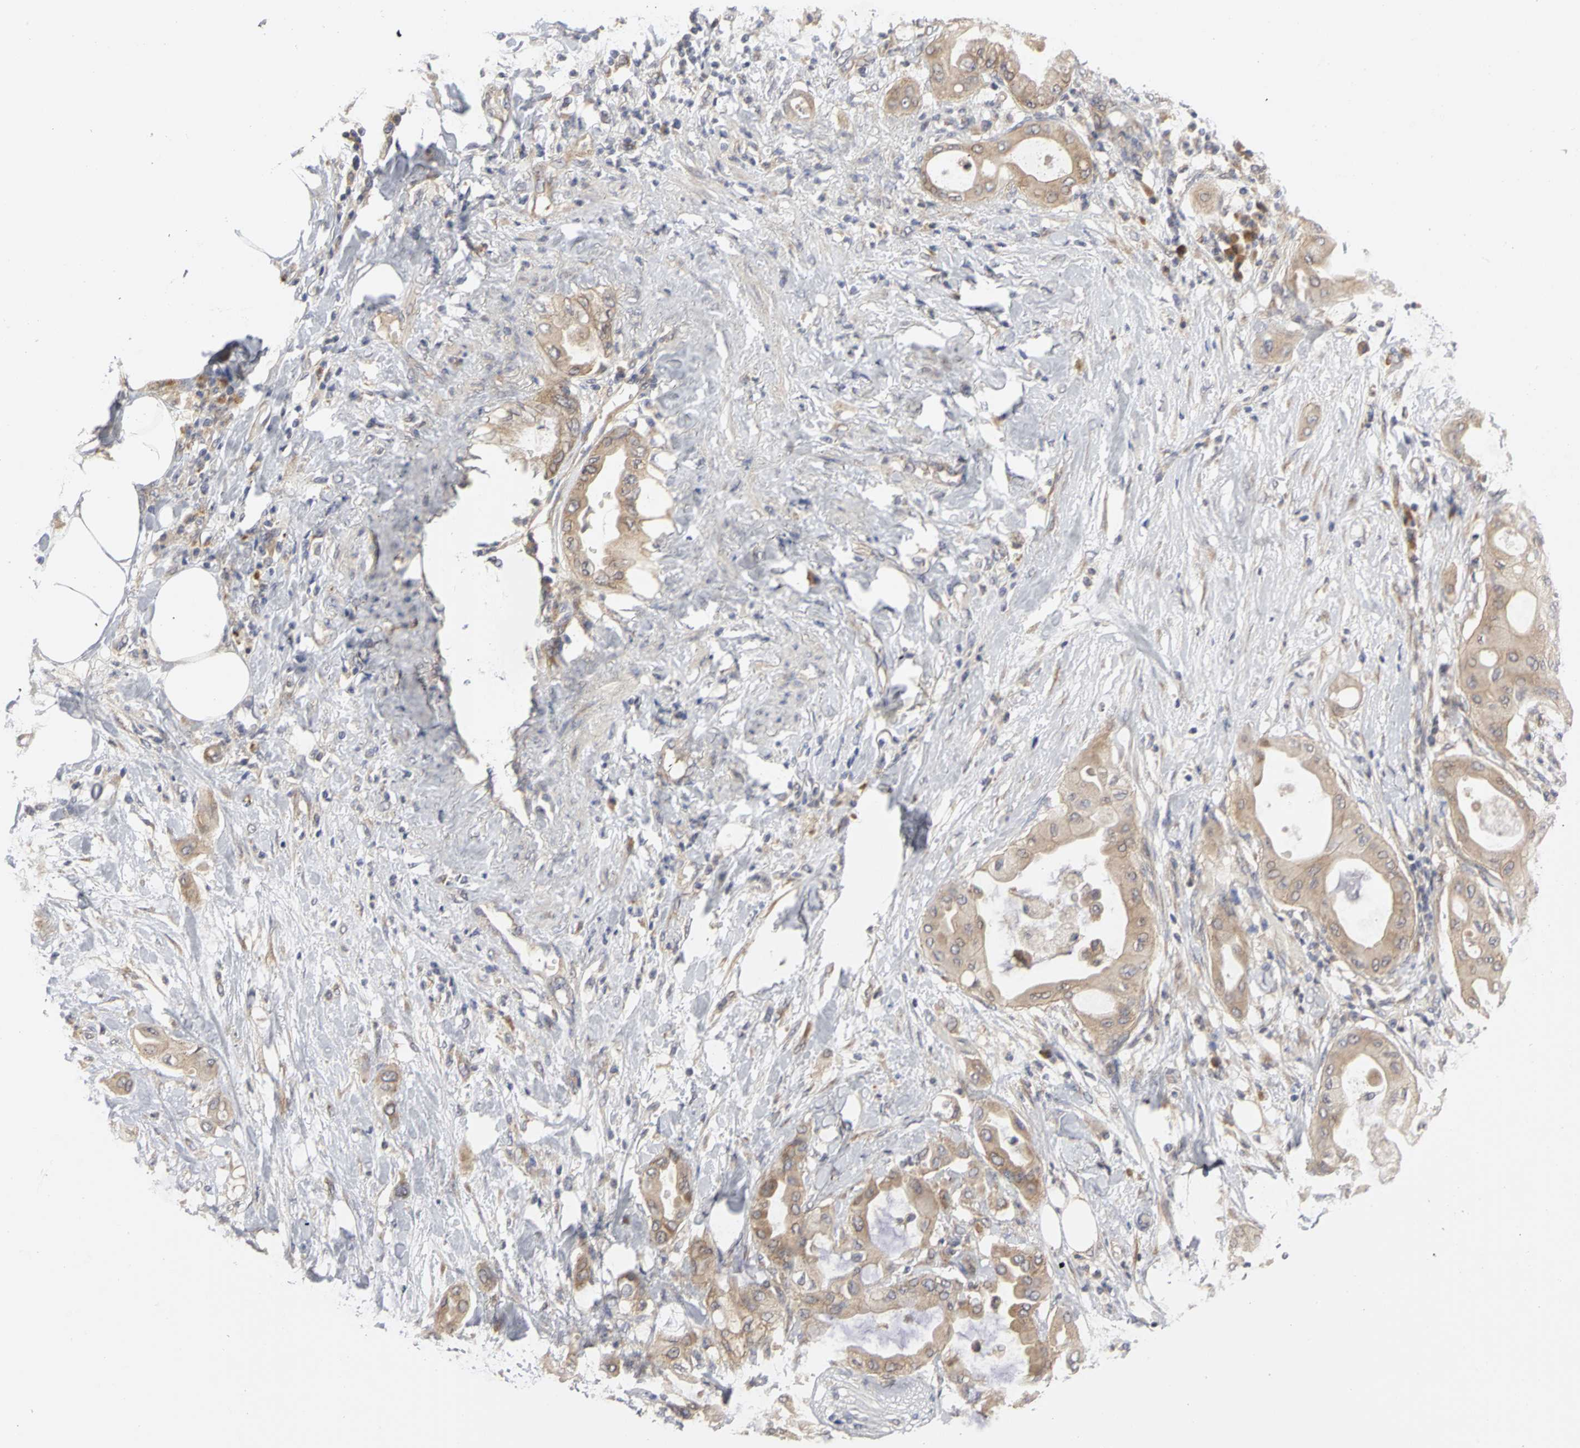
{"staining": {"intensity": "weak", "quantity": ">75%", "location": "cytoplasmic/membranous"}, "tissue": "pancreatic cancer", "cell_type": "Tumor cells", "image_type": "cancer", "snomed": [{"axis": "morphology", "description": "Adenocarcinoma, NOS"}, {"axis": "morphology", "description": "Adenocarcinoma, metastatic, NOS"}, {"axis": "topography", "description": "Lymph node"}, {"axis": "topography", "description": "Pancreas"}, {"axis": "topography", "description": "Duodenum"}], "caption": "A brown stain shows weak cytoplasmic/membranous staining of a protein in human pancreatic cancer tumor cells.", "gene": "IRAK1", "patient": {"sex": "female", "age": 64}}